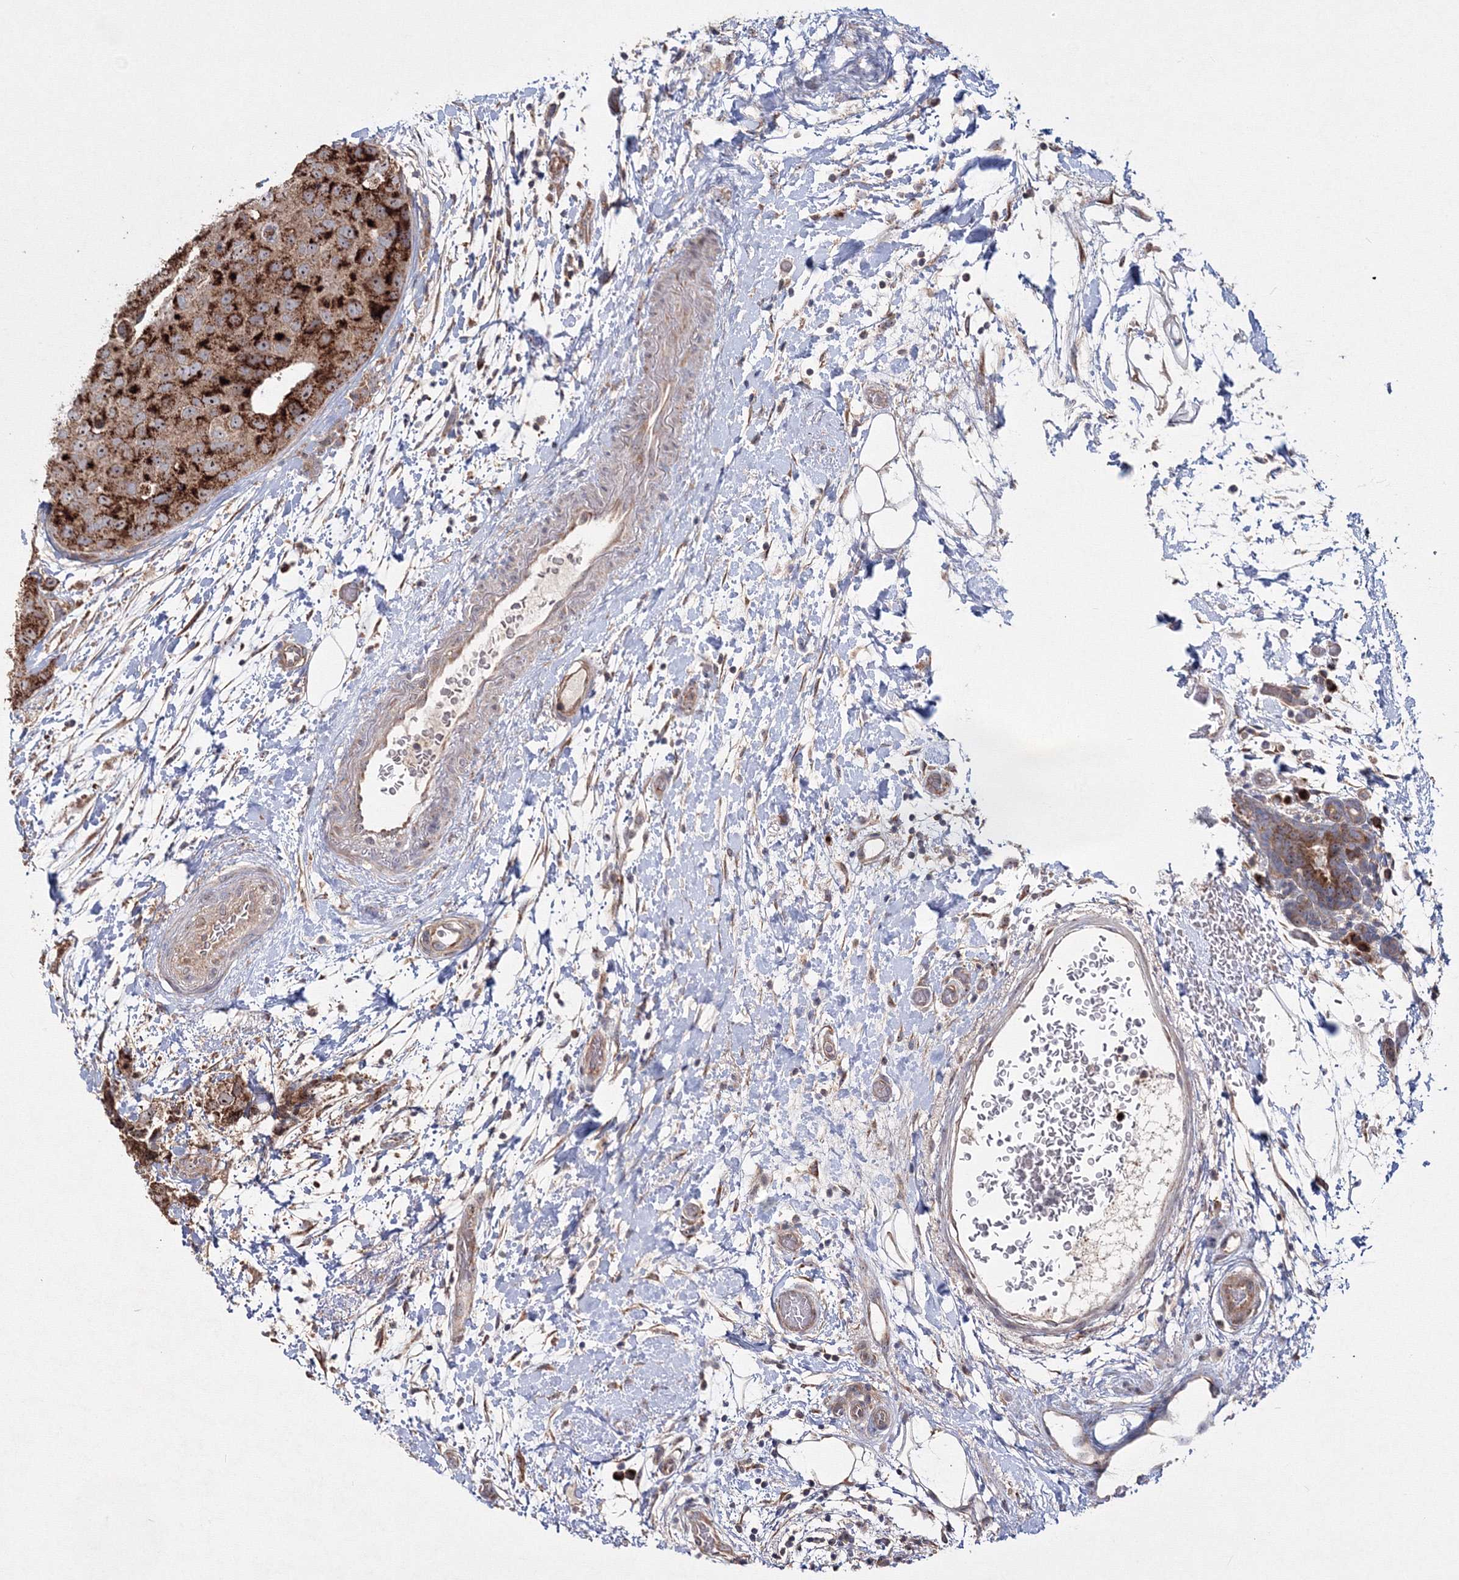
{"staining": {"intensity": "strong", "quantity": ">75%", "location": "cytoplasmic/membranous"}, "tissue": "breast cancer", "cell_type": "Tumor cells", "image_type": "cancer", "snomed": [{"axis": "morphology", "description": "Duct carcinoma"}, {"axis": "topography", "description": "Breast"}], "caption": "High-power microscopy captured an immunohistochemistry (IHC) photomicrograph of breast cancer (infiltrating ductal carcinoma), revealing strong cytoplasmic/membranous staining in about >75% of tumor cells.", "gene": "PEX13", "patient": {"sex": "female", "age": 62}}